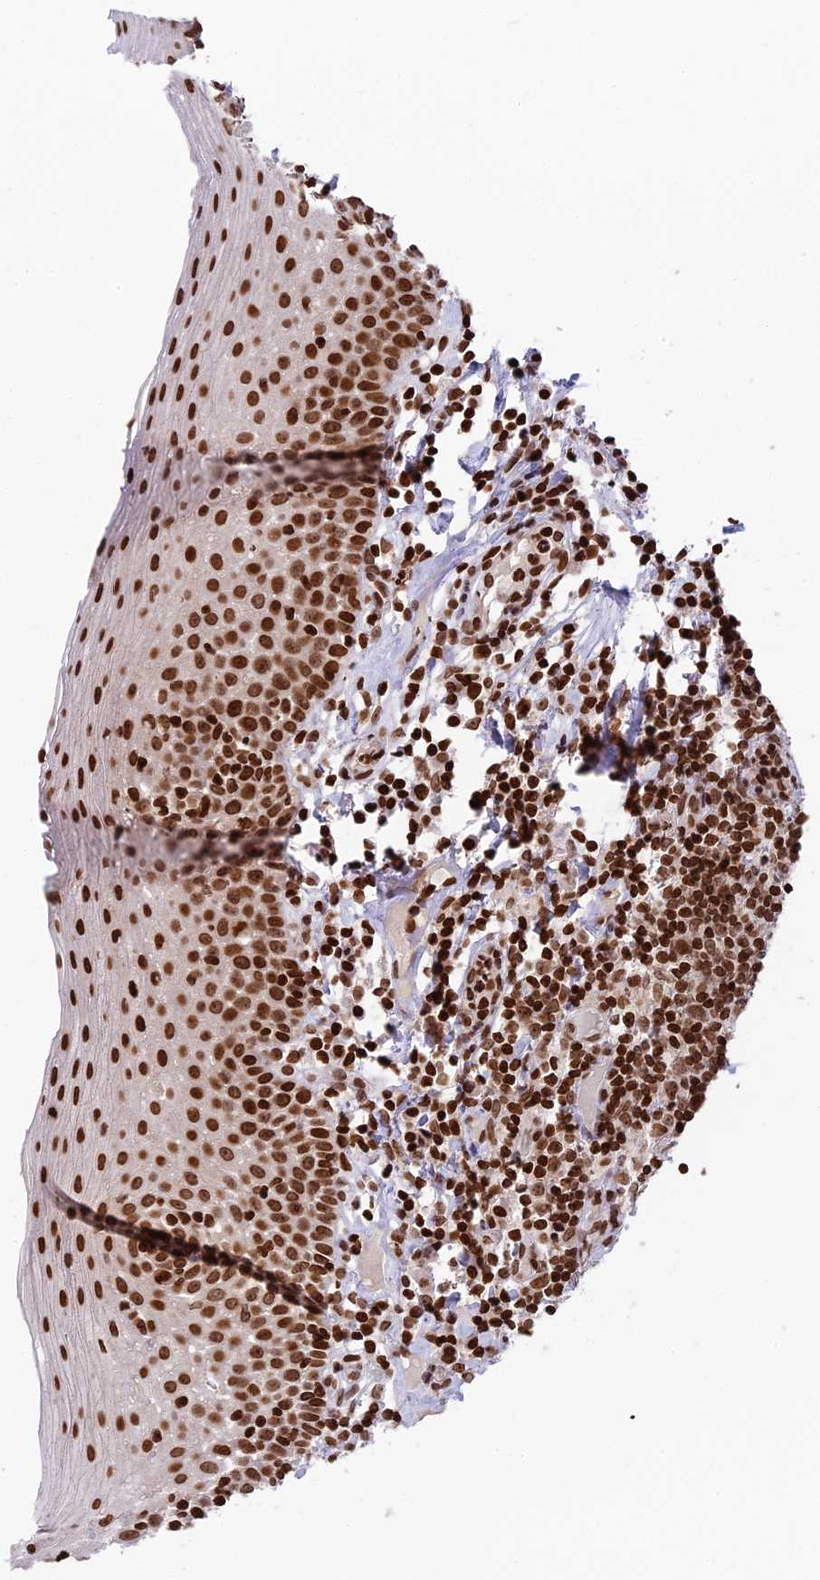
{"staining": {"intensity": "strong", "quantity": ">75%", "location": "nuclear"}, "tissue": "oral mucosa", "cell_type": "Squamous epithelial cells", "image_type": "normal", "snomed": [{"axis": "morphology", "description": "Normal tissue, NOS"}, {"axis": "topography", "description": "Oral tissue"}], "caption": "Immunohistochemistry photomicrograph of unremarkable oral mucosa: oral mucosa stained using IHC shows high levels of strong protein expression localized specifically in the nuclear of squamous epithelial cells, appearing as a nuclear brown color.", "gene": "TET2", "patient": {"sex": "female", "age": 69}}